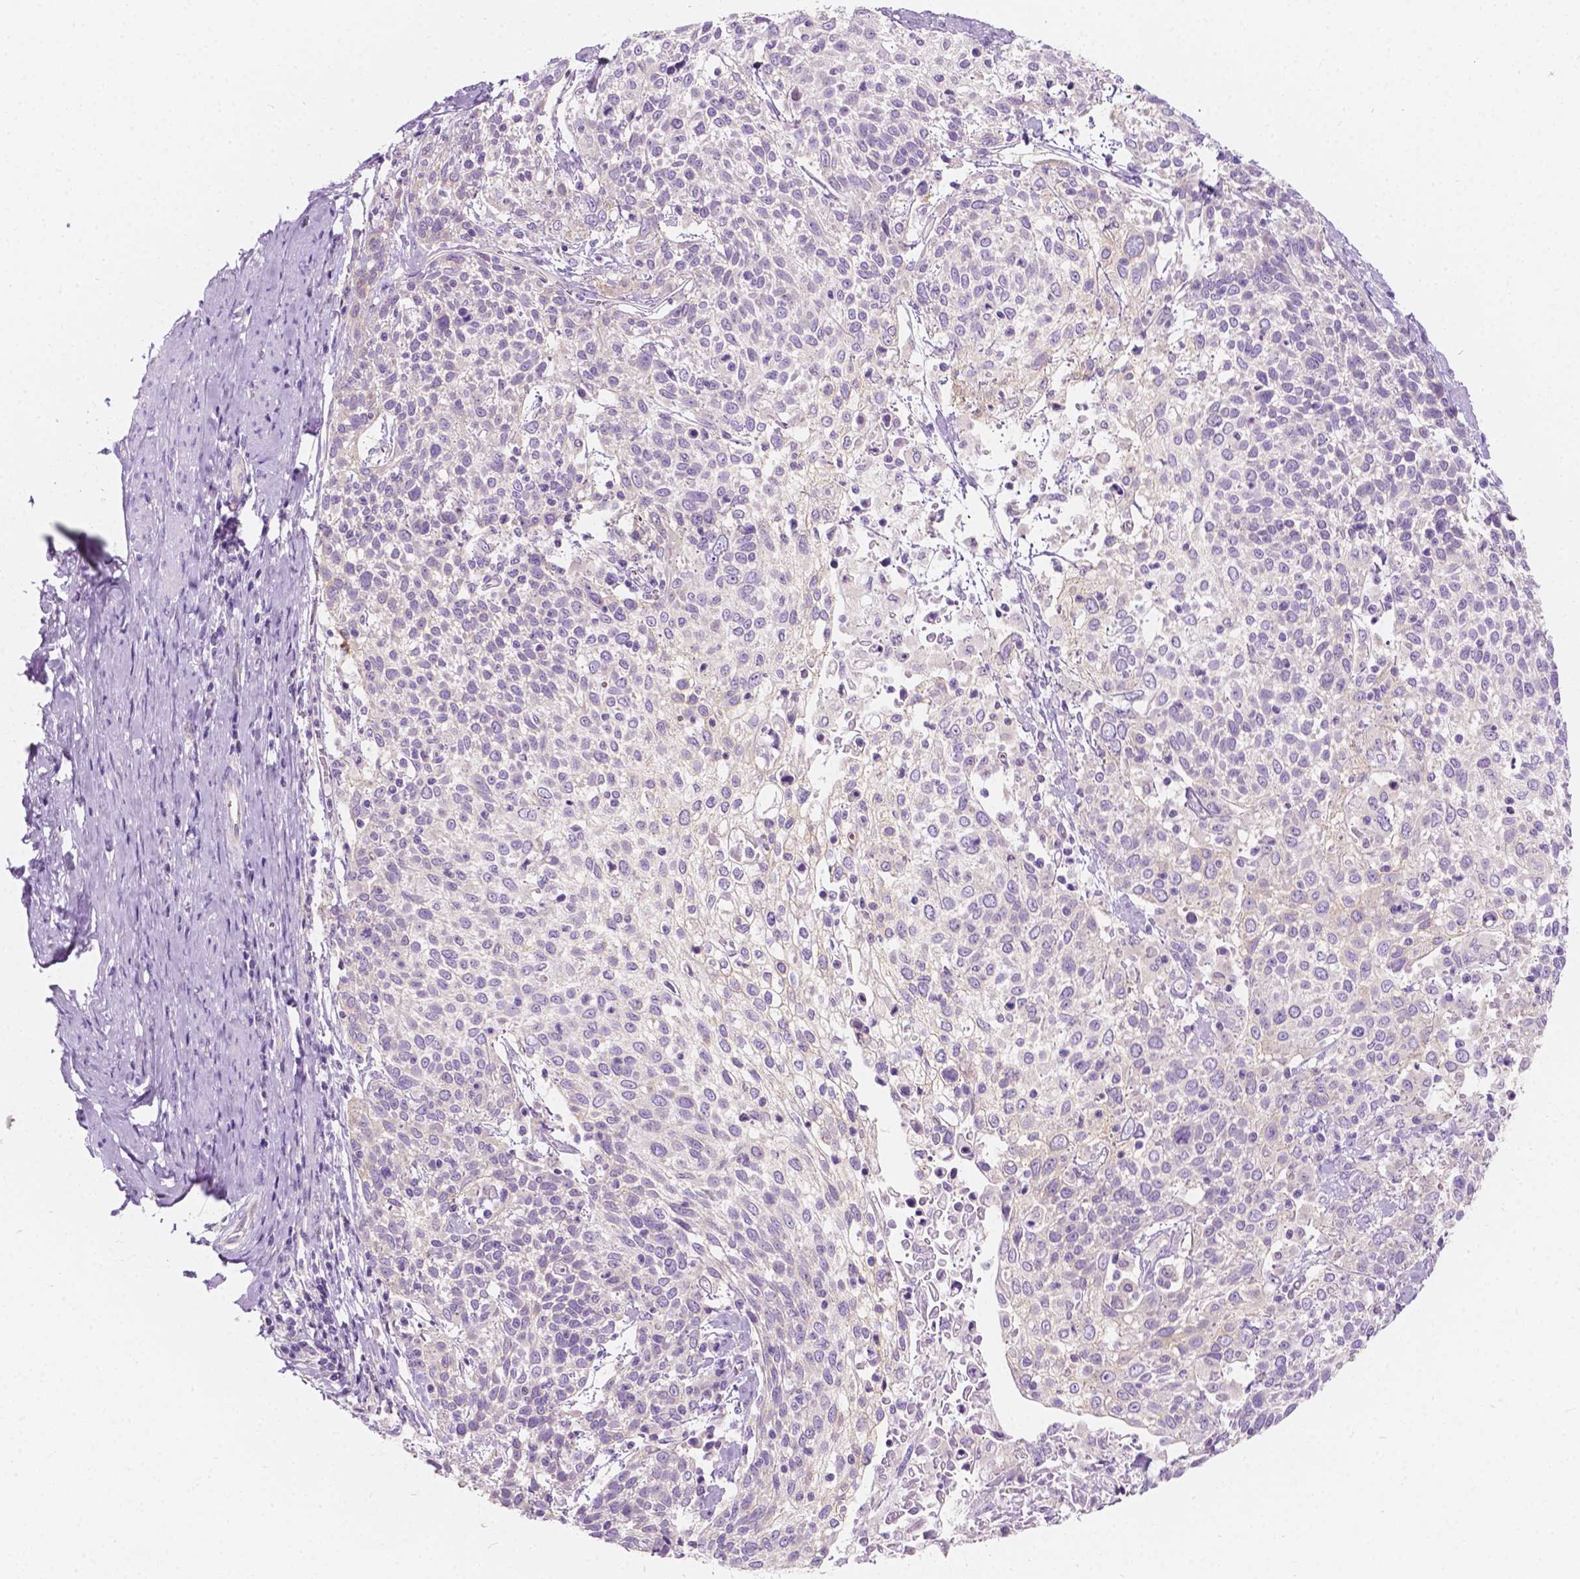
{"staining": {"intensity": "negative", "quantity": "none", "location": "none"}, "tissue": "cervical cancer", "cell_type": "Tumor cells", "image_type": "cancer", "snomed": [{"axis": "morphology", "description": "Squamous cell carcinoma, NOS"}, {"axis": "topography", "description": "Cervix"}], "caption": "This is an immunohistochemistry histopathology image of human cervical squamous cell carcinoma. There is no positivity in tumor cells.", "gene": "SIRT2", "patient": {"sex": "female", "age": 61}}